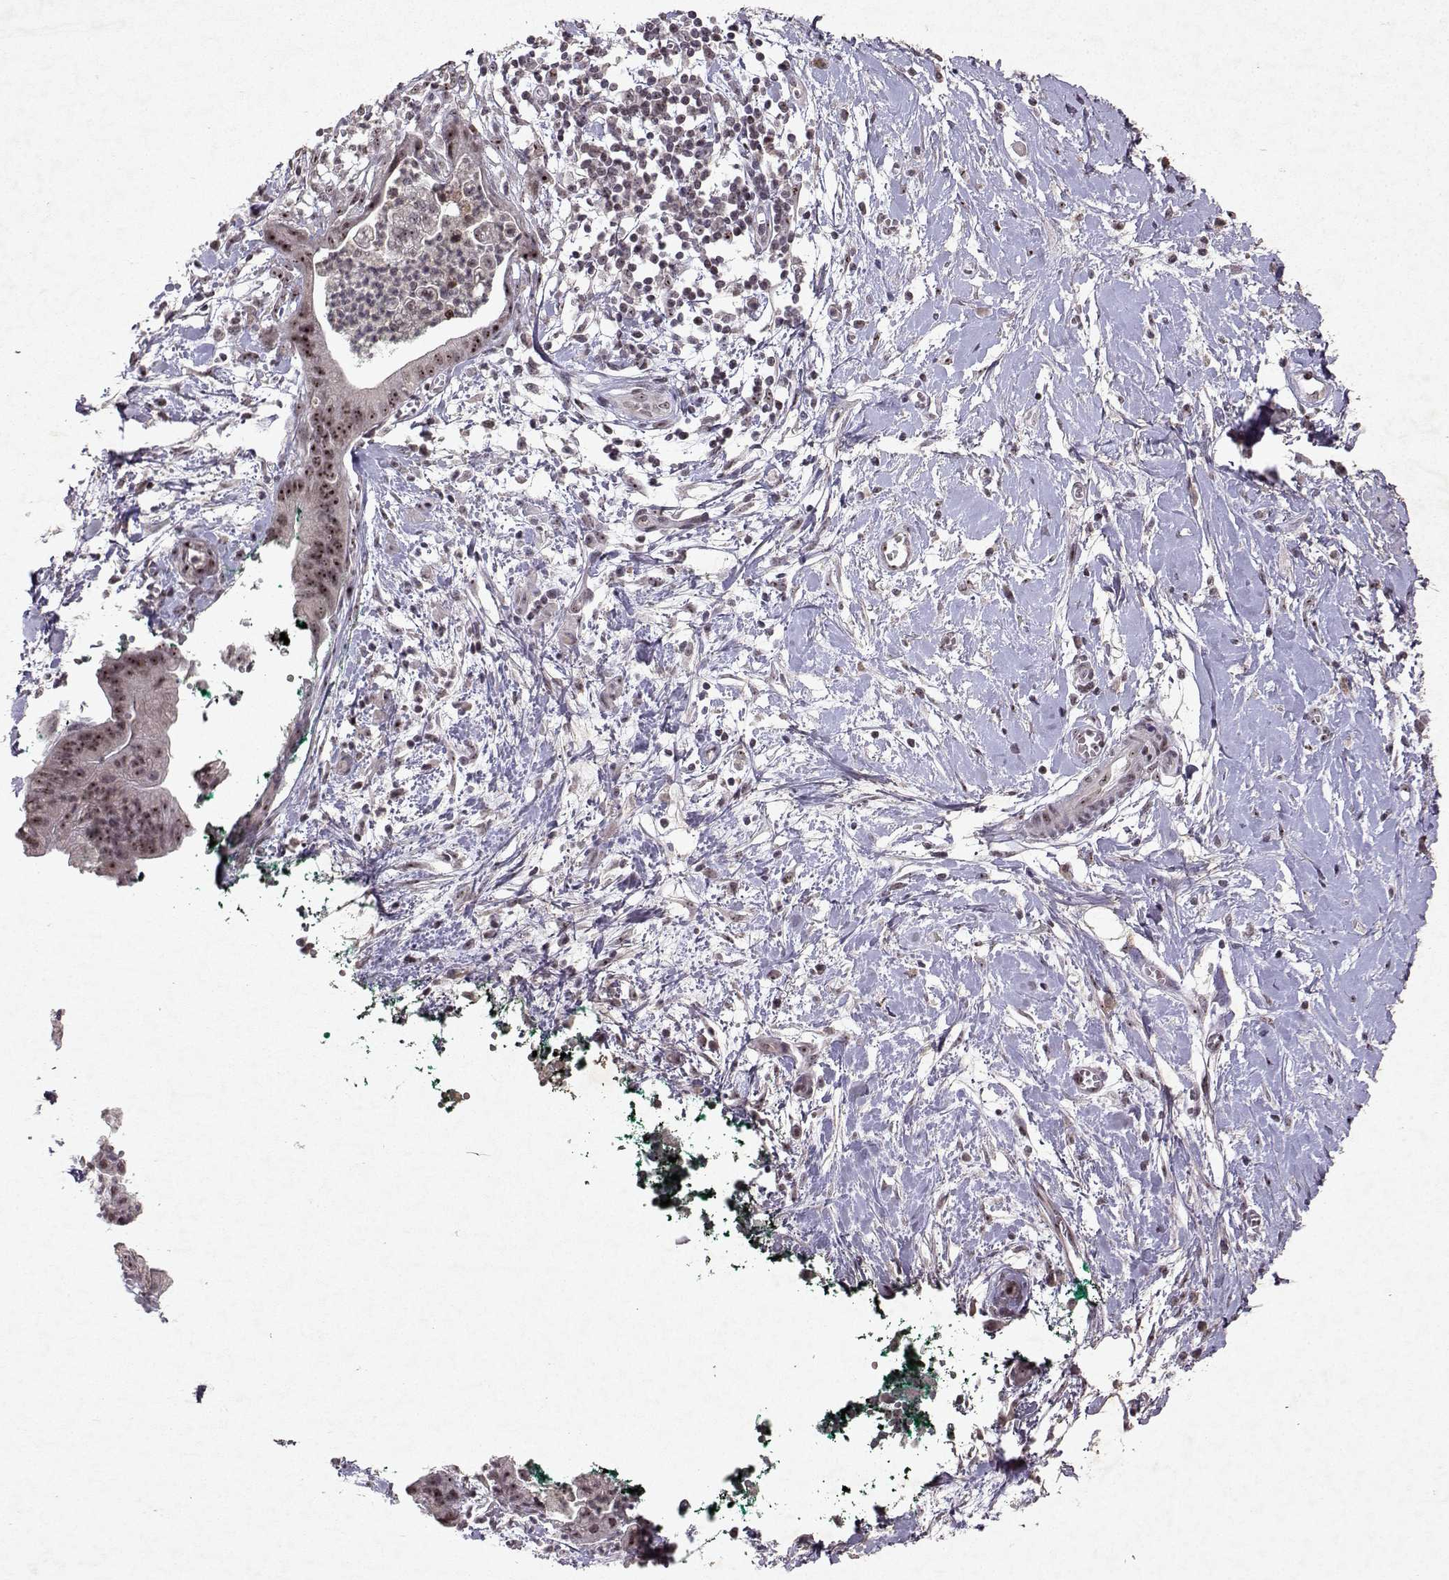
{"staining": {"intensity": "moderate", "quantity": ">75%", "location": "nuclear"}, "tissue": "pancreatic cancer", "cell_type": "Tumor cells", "image_type": "cancer", "snomed": [{"axis": "morphology", "description": "Normal tissue, NOS"}, {"axis": "morphology", "description": "Adenocarcinoma, NOS"}, {"axis": "topography", "description": "Lymph node"}, {"axis": "topography", "description": "Pancreas"}], "caption": "Pancreatic cancer stained with IHC exhibits moderate nuclear positivity in approximately >75% of tumor cells. The staining was performed using DAB (3,3'-diaminobenzidine), with brown indicating positive protein expression. Nuclei are stained blue with hematoxylin.", "gene": "DDX56", "patient": {"sex": "female", "age": 58}}